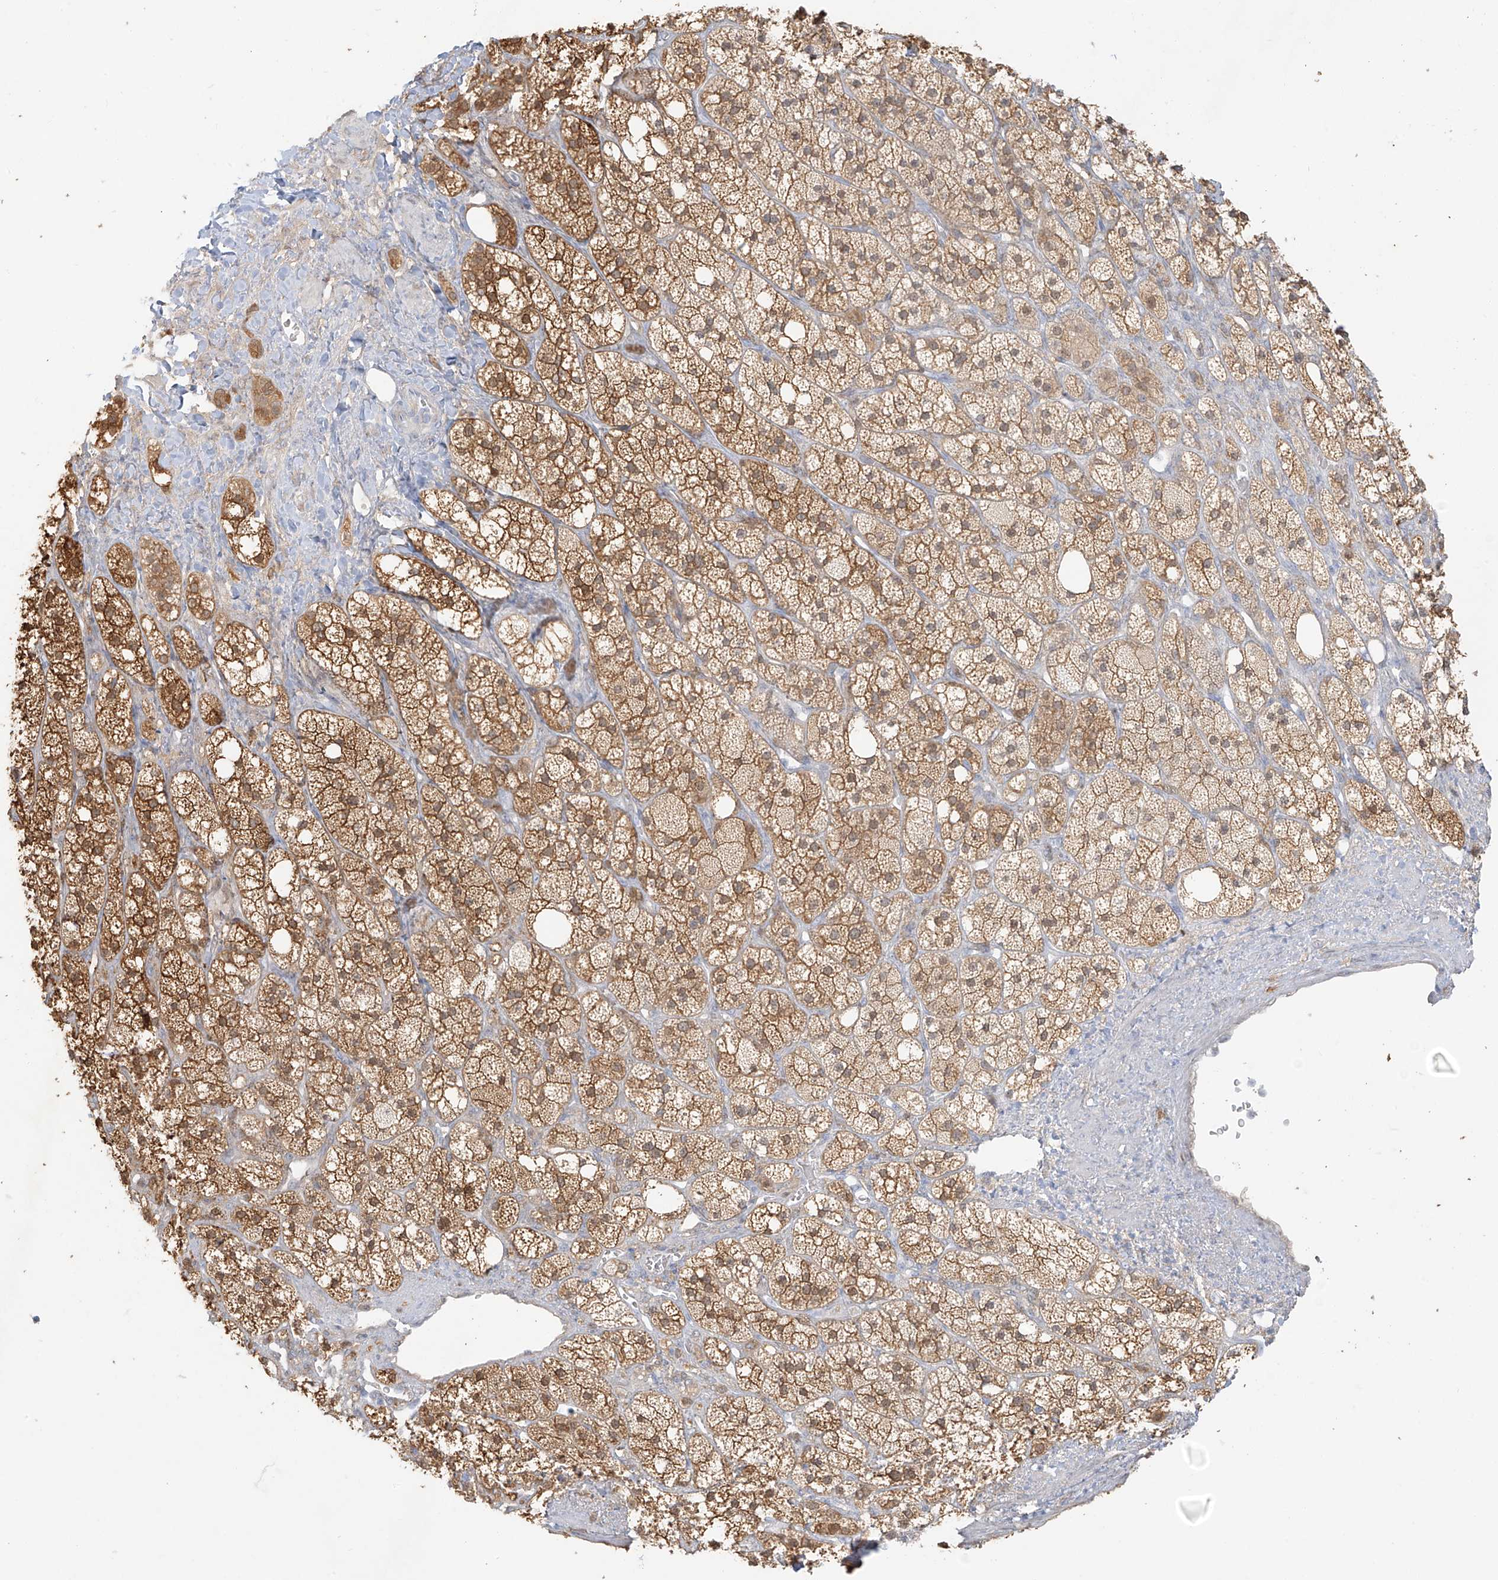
{"staining": {"intensity": "strong", "quantity": ">75%", "location": "cytoplasmic/membranous"}, "tissue": "adrenal gland", "cell_type": "Glandular cells", "image_type": "normal", "snomed": [{"axis": "morphology", "description": "Normal tissue, NOS"}, {"axis": "topography", "description": "Adrenal gland"}], "caption": "The micrograph displays staining of normal adrenal gland, revealing strong cytoplasmic/membranous protein positivity (brown color) within glandular cells.", "gene": "UPK1B", "patient": {"sex": "male", "age": 61}}